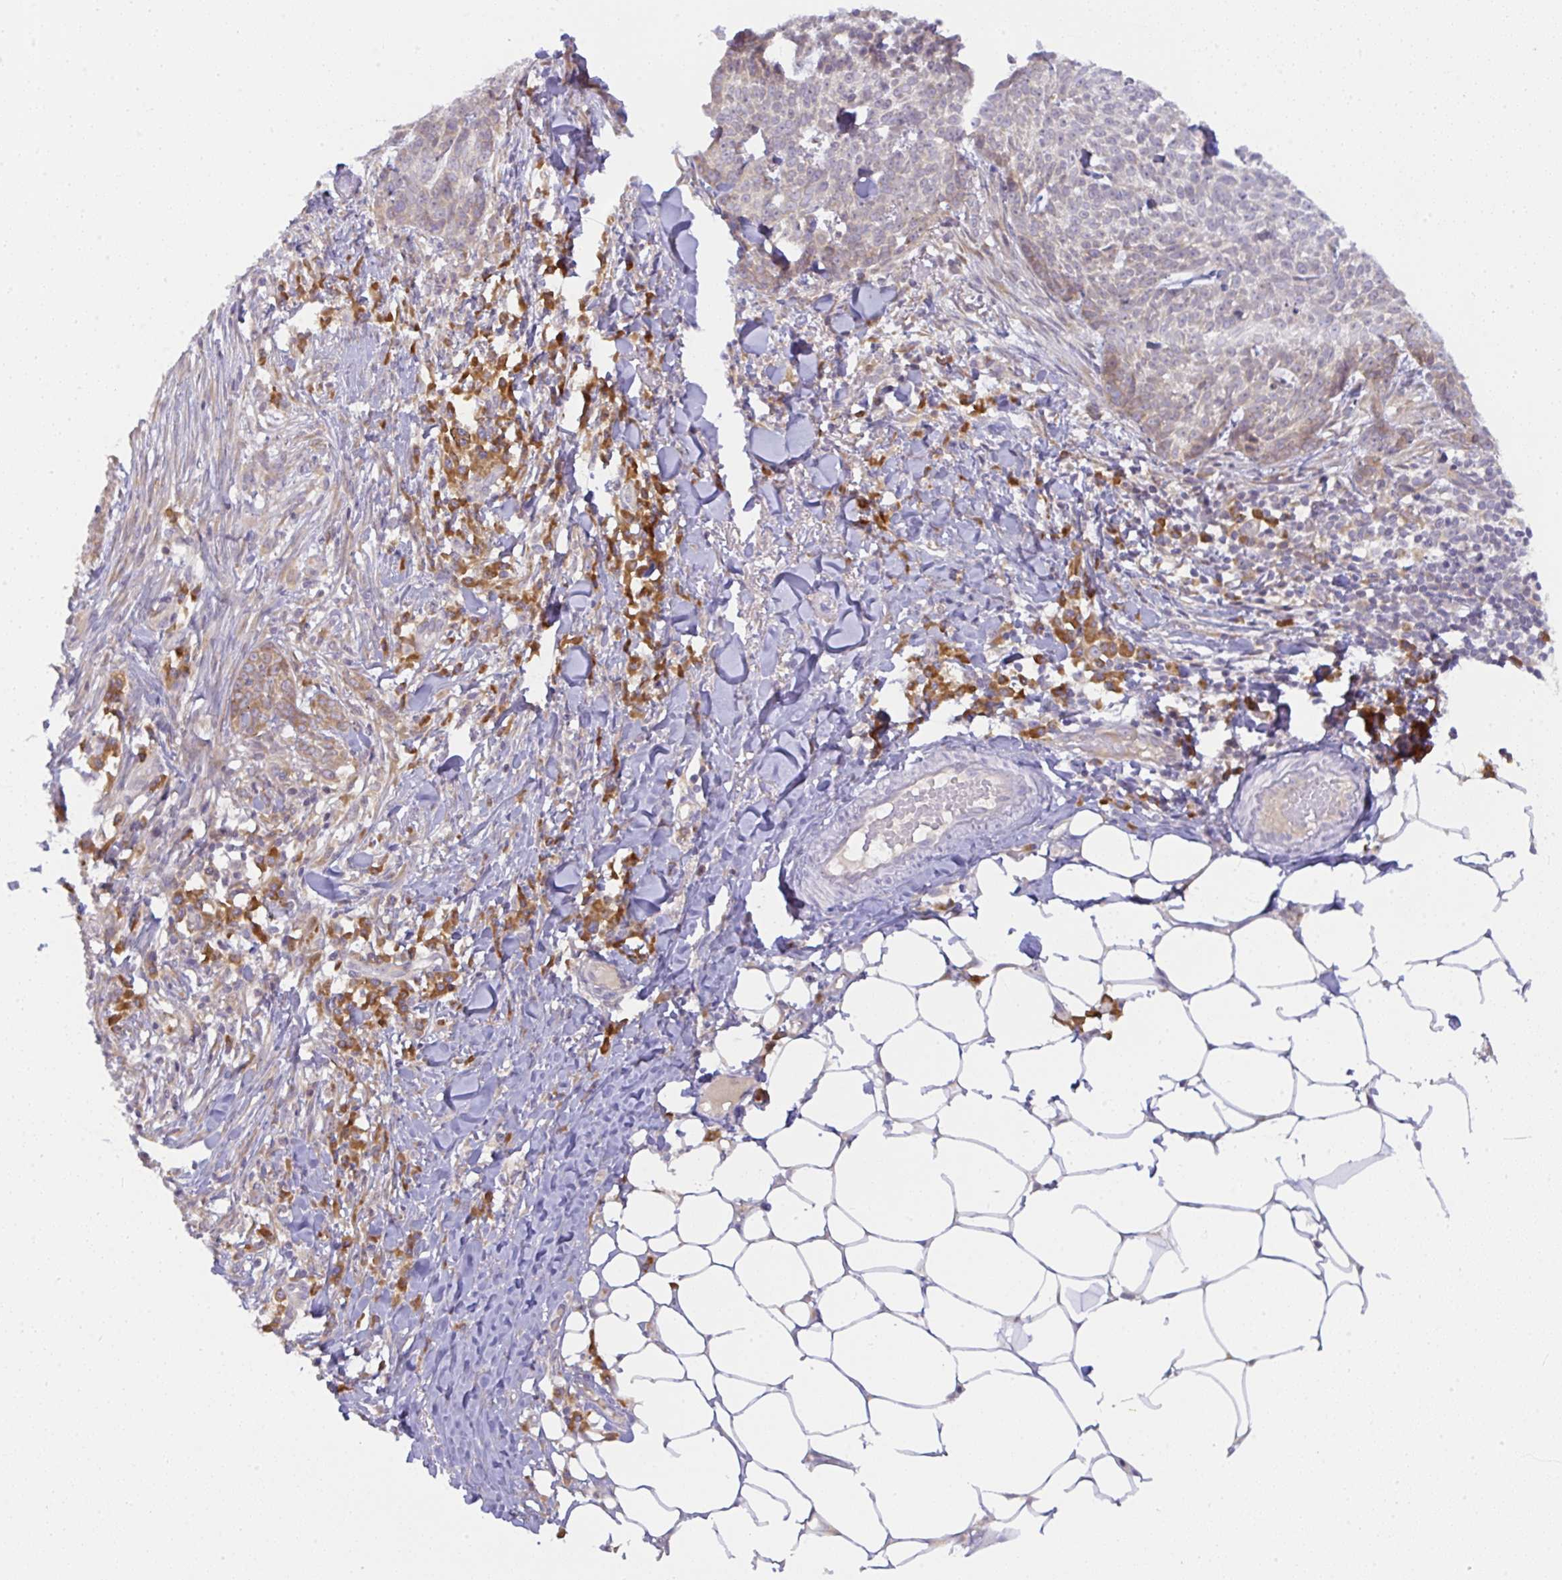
{"staining": {"intensity": "weak", "quantity": ">75%", "location": "cytoplasmic/membranous"}, "tissue": "skin cancer", "cell_type": "Tumor cells", "image_type": "cancer", "snomed": [{"axis": "morphology", "description": "Basal cell carcinoma"}, {"axis": "topography", "description": "Skin"}], "caption": "Protein expression by immunohistochemistry exhibits weak cytoplasmic/membranous expression in about >75% of tumor cells in basal cell carcinoma (skin).", "gene": "DERL2", "patient": {"sex": "female", "age": 93}}